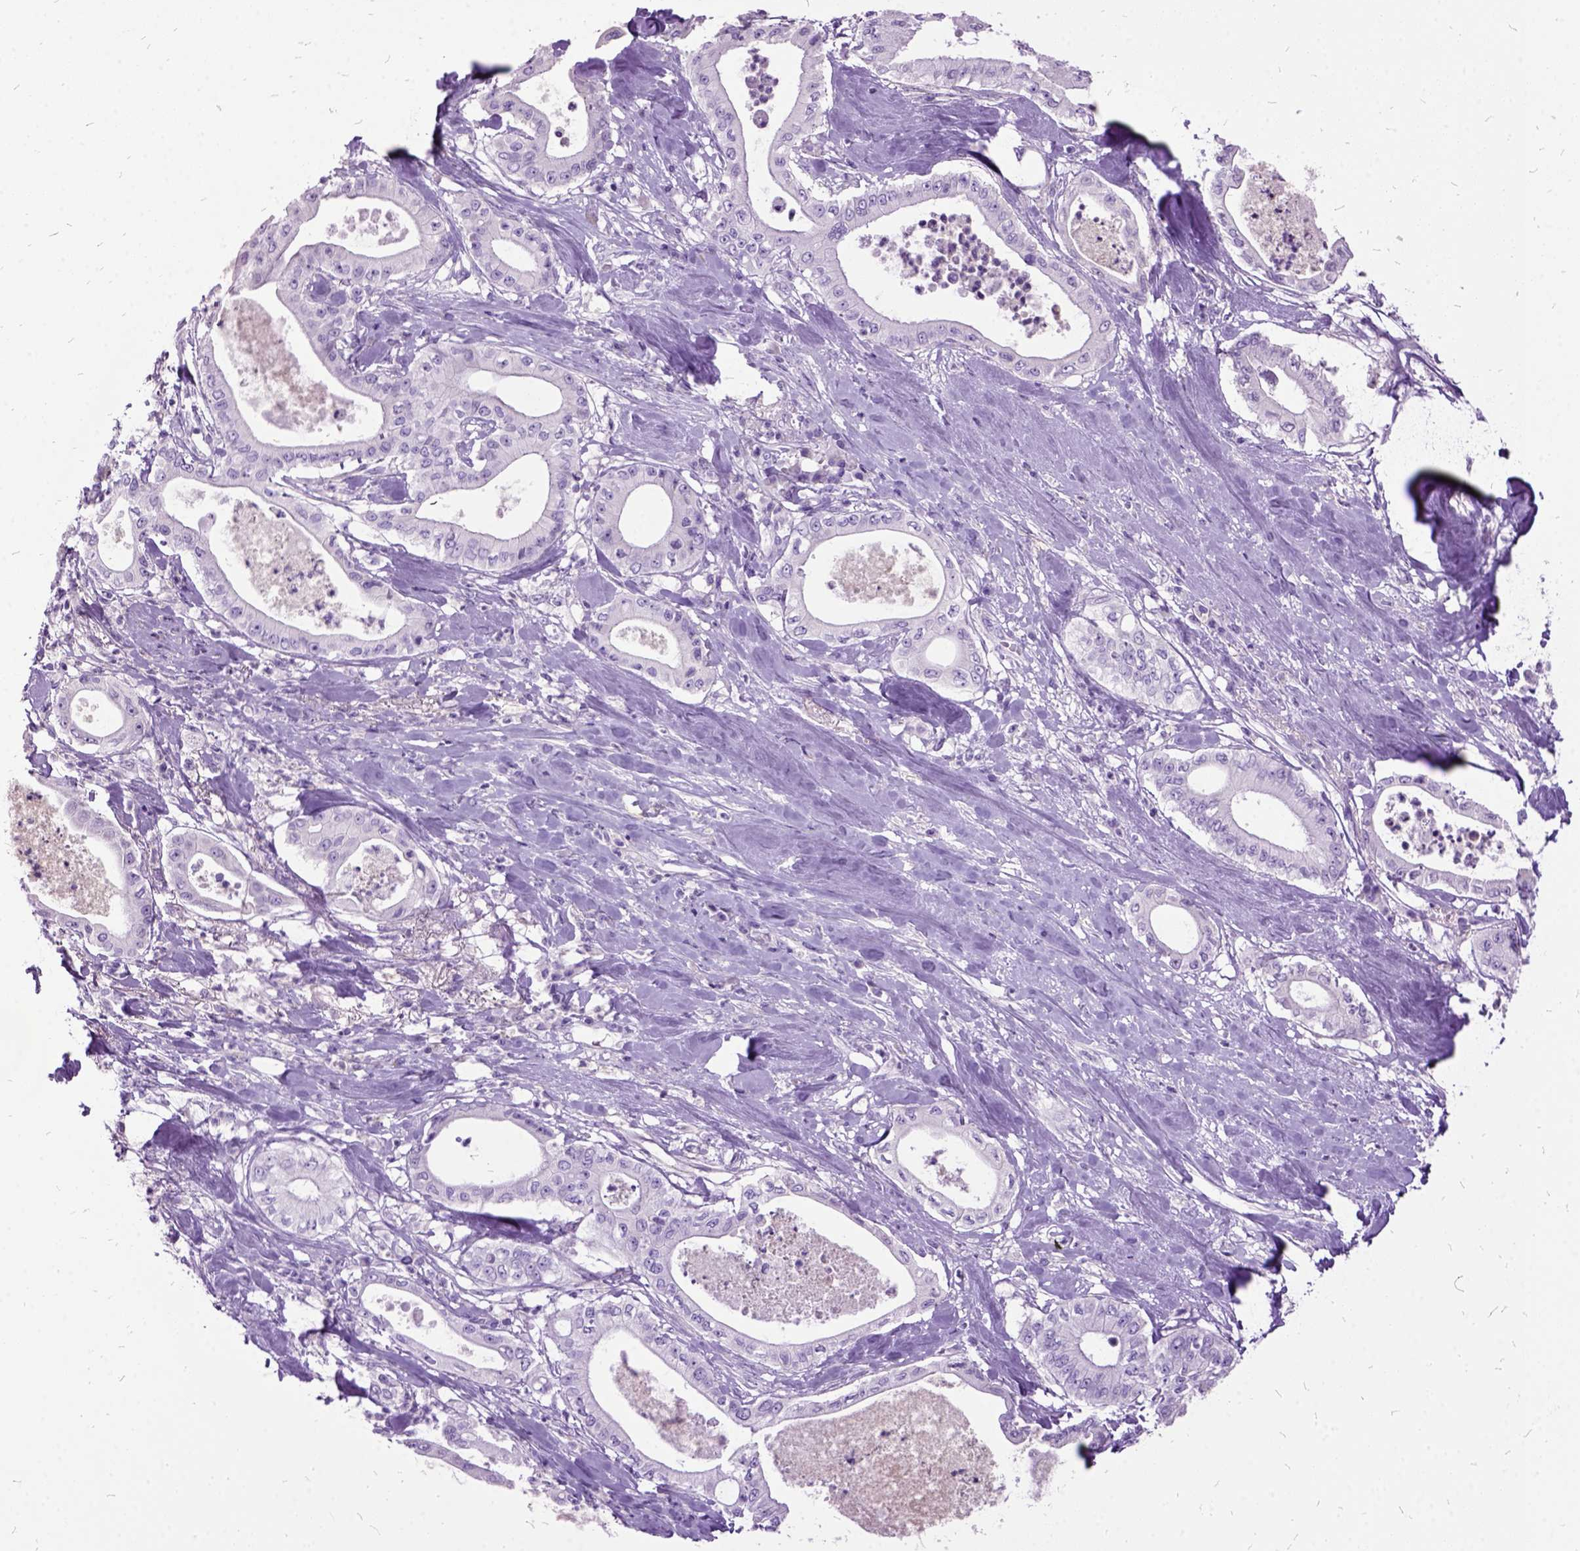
{"staining": {"intensity": "negative", "quantity": "none", "location": "none"}, "tissue": "pancreatic cancer", "cell_type": "Tumor cells", "image_type": "cancer", "snomed": [{"axis": "morphology", "description": "Adenocarcinoma, NOS"}, {"axis": "topography", "description": "Pancreas"}], "caption": "This is a image of IHC staining of pancreatic adenocarcinoma, which shows no expression in tumor cells.", "gene": "MME", "patient": {"sex": "male", "age": 71}}